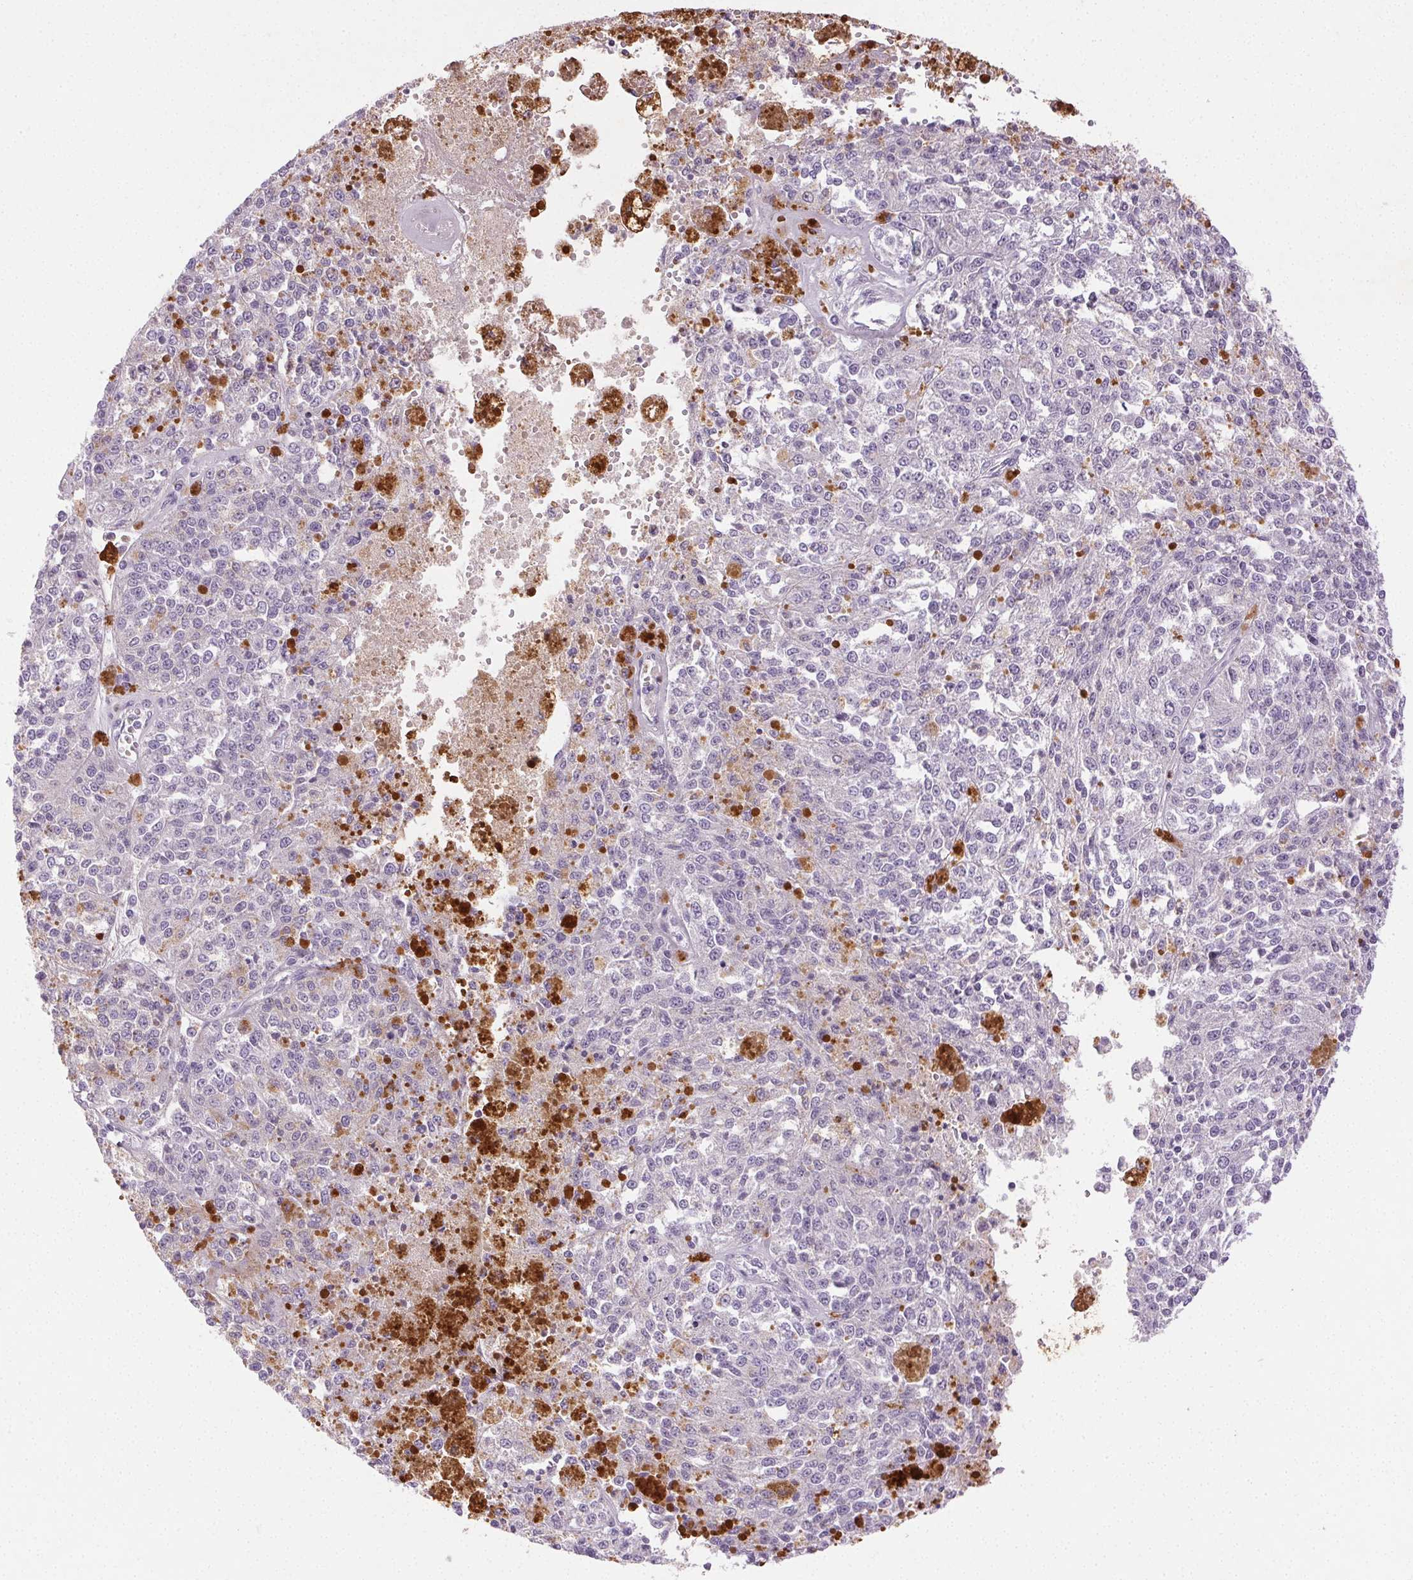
{"staining": {"intensity": "negative", "quantity": "none", "location": "none"}, "tissue": "melanoma", "cell_type": "Tumor cells", "image_type": "cancer", "snomed": [{"axis": "morphology", "description": "Malignant melanoma, Metastatic site"}, {"axis": "topography", "description": "Lymph node"}], "caption": "A photomicrograph of human melanoma is negative for staining in tumor cells. (DAB (3,3'-diaminobenzidine) immunohistochemistry visualized using brightfield microscopy, high magnification).", "gene": "EMX2", "patient": {"sex": "female", "age": 64}}